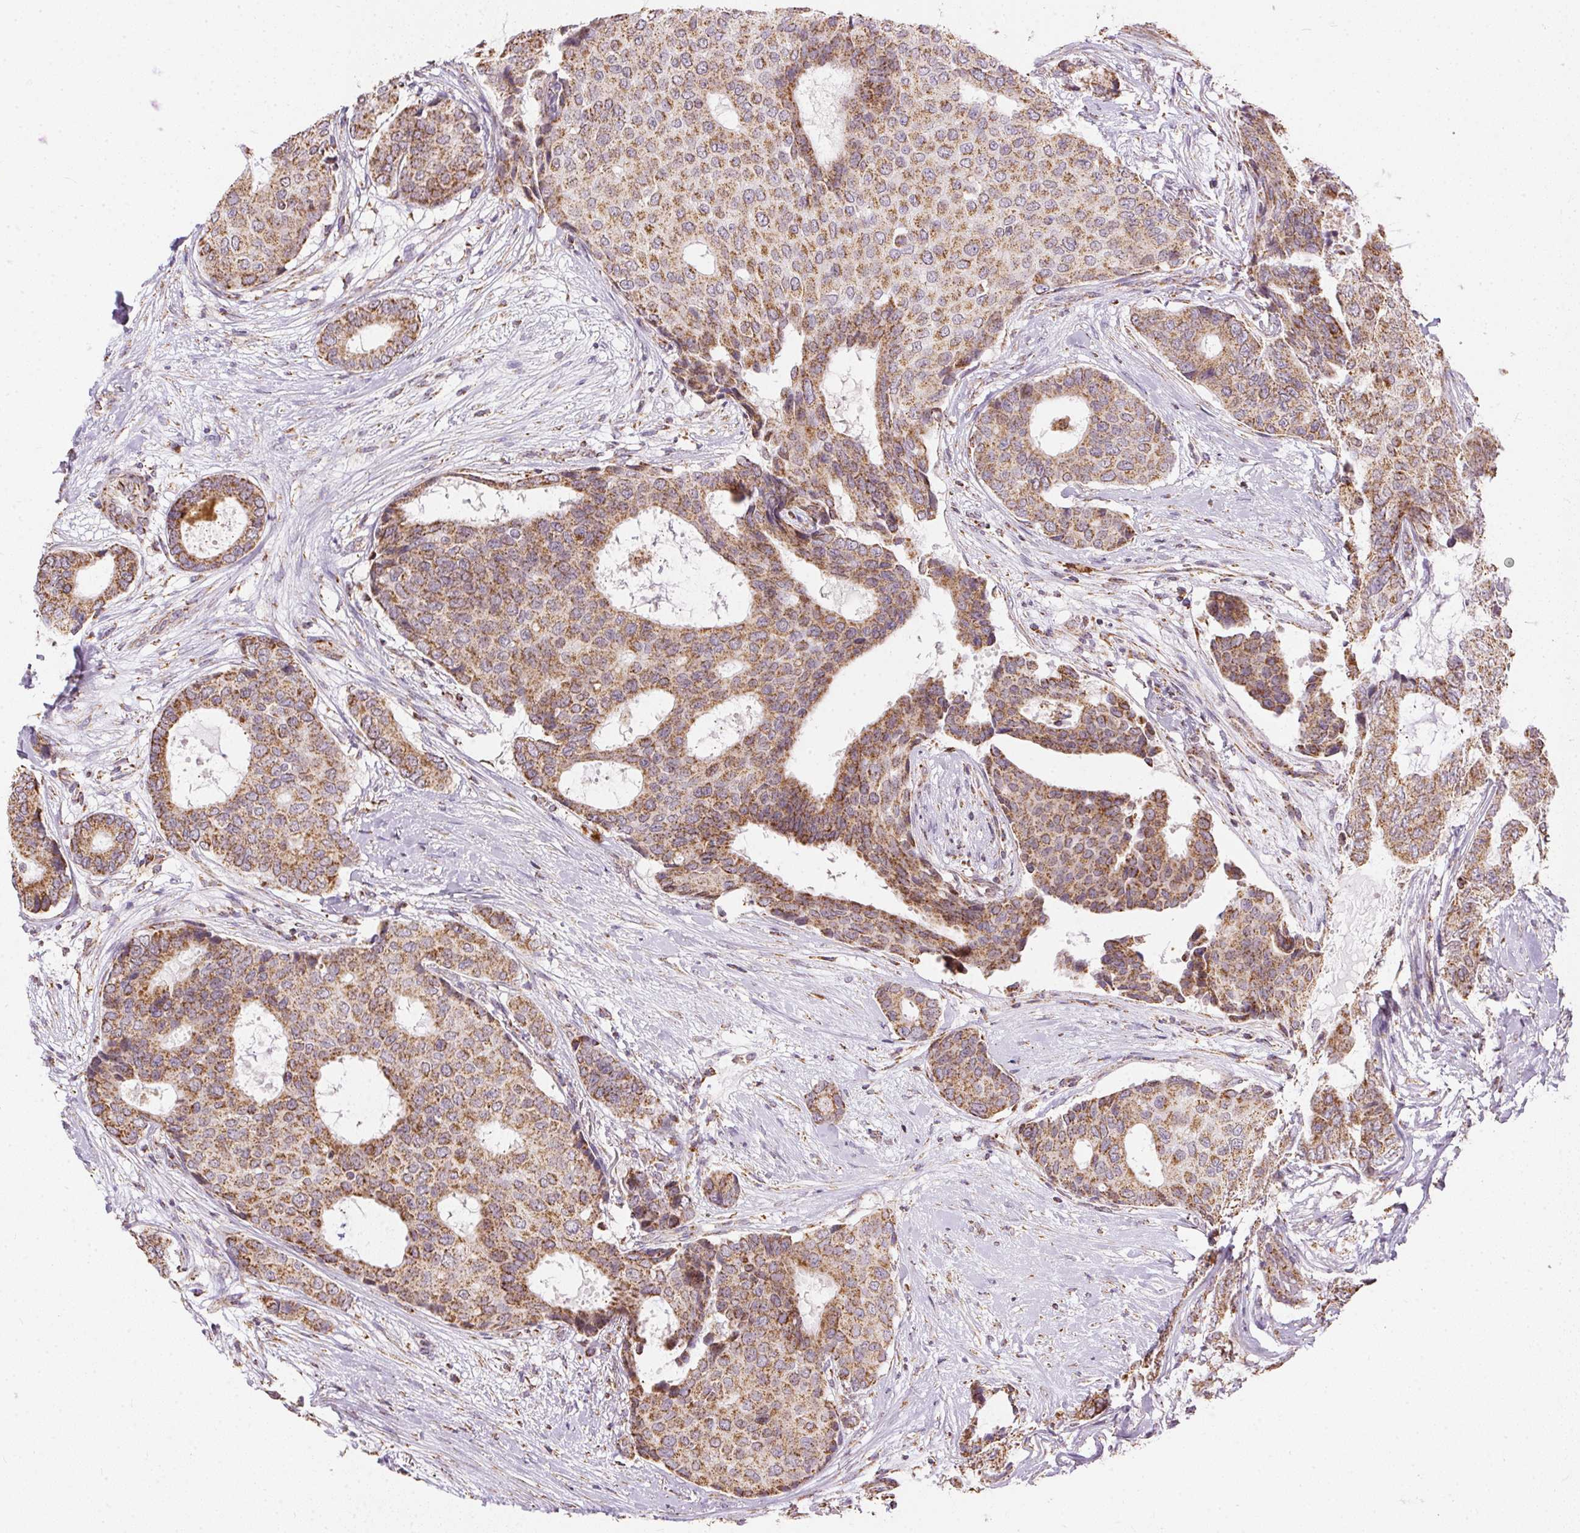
{"staining": {"intensity": "moderate", "quantity": ">75%", "location": "cytoplasmic/membranous"}, "tissue": "breast cancer", "cell_type": "Tumor cells", "image_type": "cancer", "snomed": [{"axis": "morphology", "description": "Duct carcinoma"}, {"axis": "topography", "description": "Breast"}], "caption": "Immunohistochemical staining of breast cancer (infiltrating ductal carcinoma) shows medium levels of moderate cytoplasmic/membranous protein staining in about >75% of tumor cells.", "gene": "MAPK11", "patient": {"sex": "female", "age": 75}}